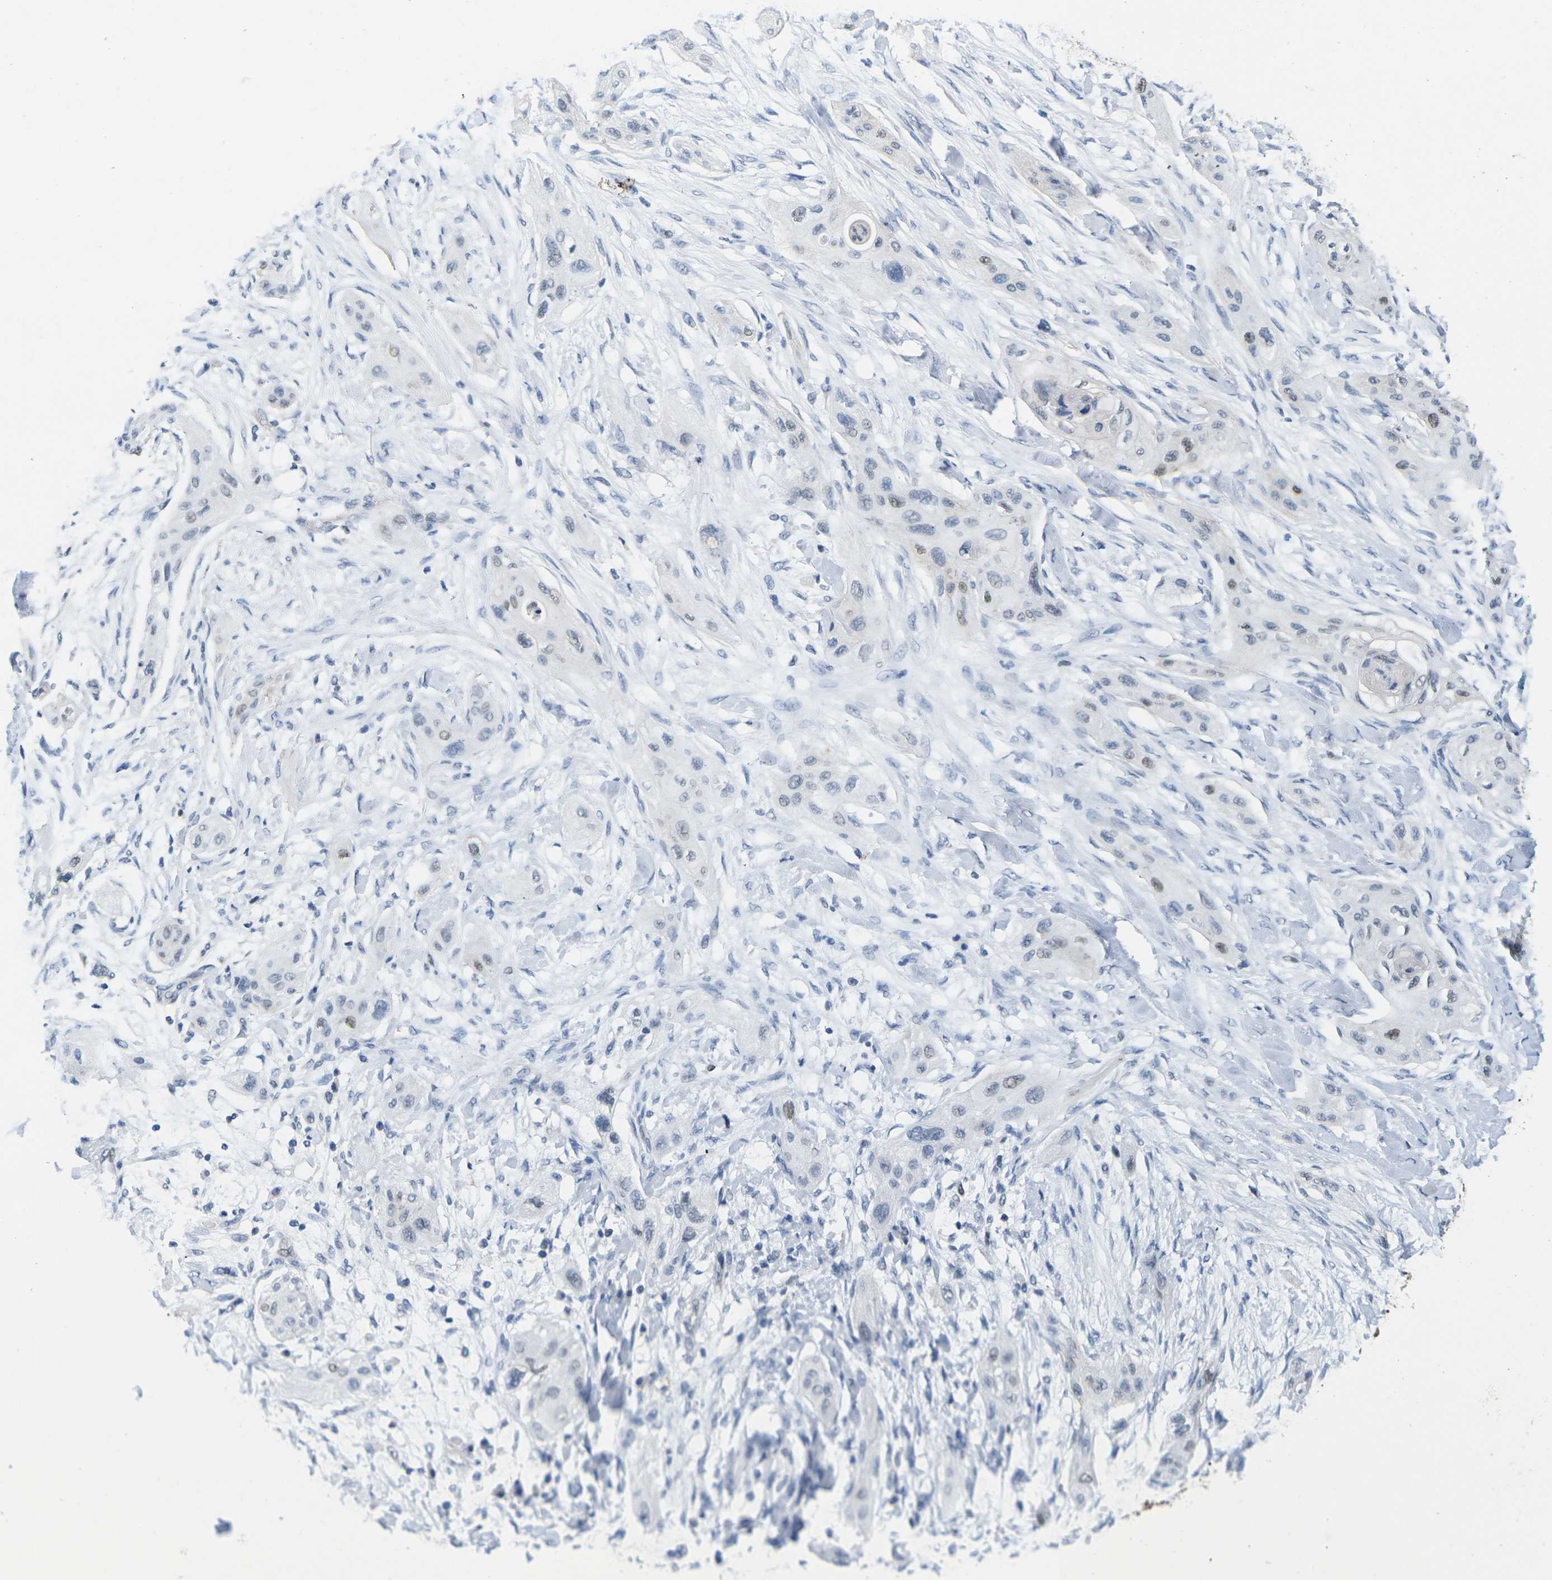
{"staining": {"intensity": "moderate", "quantity": "<25%", "location": "nuclear"}, "tissue": "lung cancer", "cell_type": "Tumor cells", "image_type": "cancer", "snomed": [{"axis": "morphology", "description": "Squamous cell carcinoma, NOS"}, {"axis": "topography", "description": "Lung"}], "caption": "Lung squamous cell carcinoma was stained to show a protein in brown. There is low levels of moderate nuclear expression in approximately <25% of tumor cells. The protein of interest is shown in brown color, while the nuclei are stained blue.", "gene": "CDK2", "patient": {"sex": "female", "age": 47}}